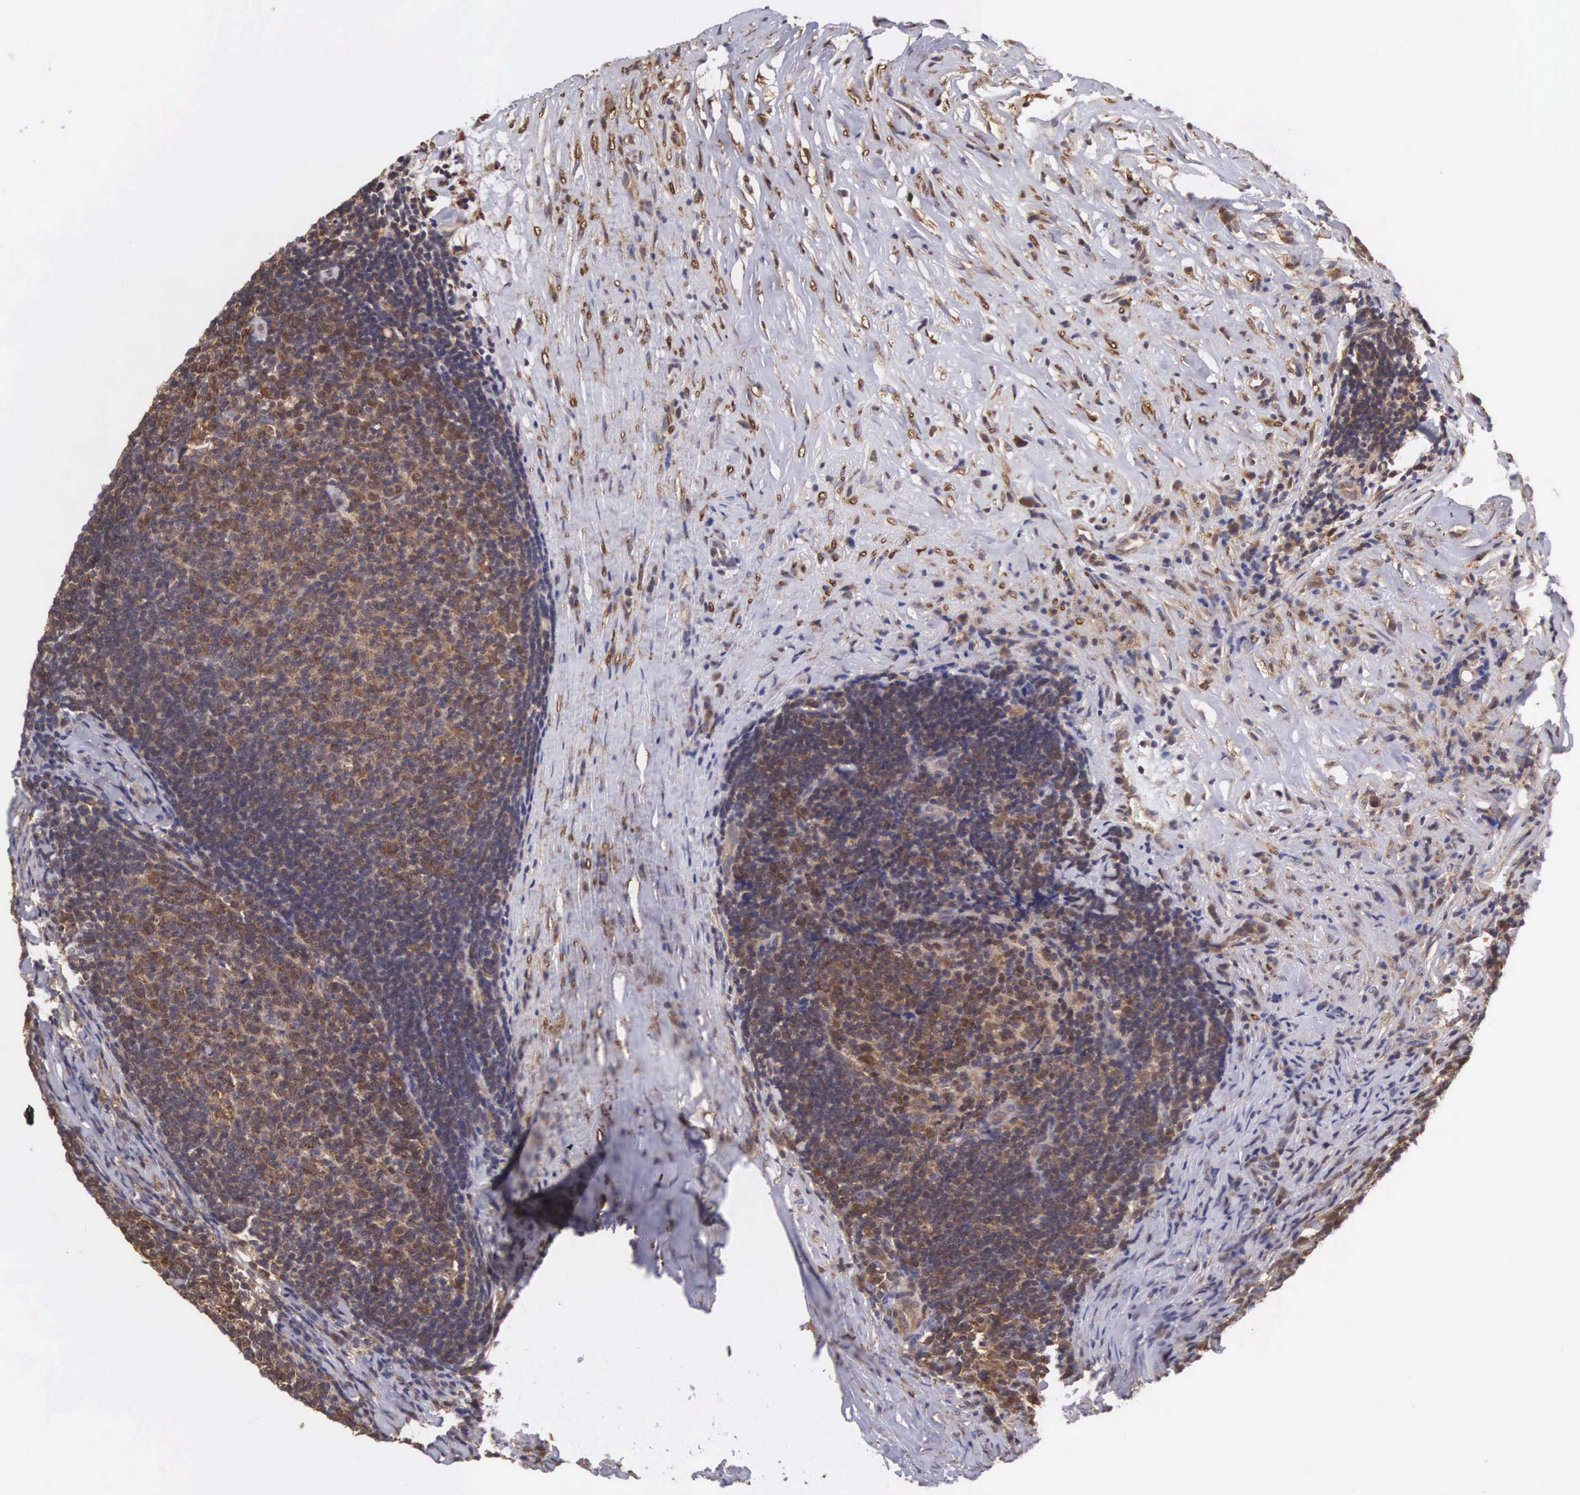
{"staining": {"intensity": "weak", "quantity": ">75%", "location": "cytoplasmic/membranous"}, "tissue": "lymphoma", "cell_type": "Tumor cells", "image_type": "cancer", "snomed": [{"axis": "morphology", "description": "Malignant lymphoma, non-Hodgkin's type, Low grade"}, {"axis": "topography", "description": "Lymph node"}], "caption": "Protein expression analysis of human lymphoma reveals weak cytoplasmic/membranous staining in approximately >75% of tumor cells.", "gene": "DHRS1", "patient": {"sex": "male", "age": 74}}